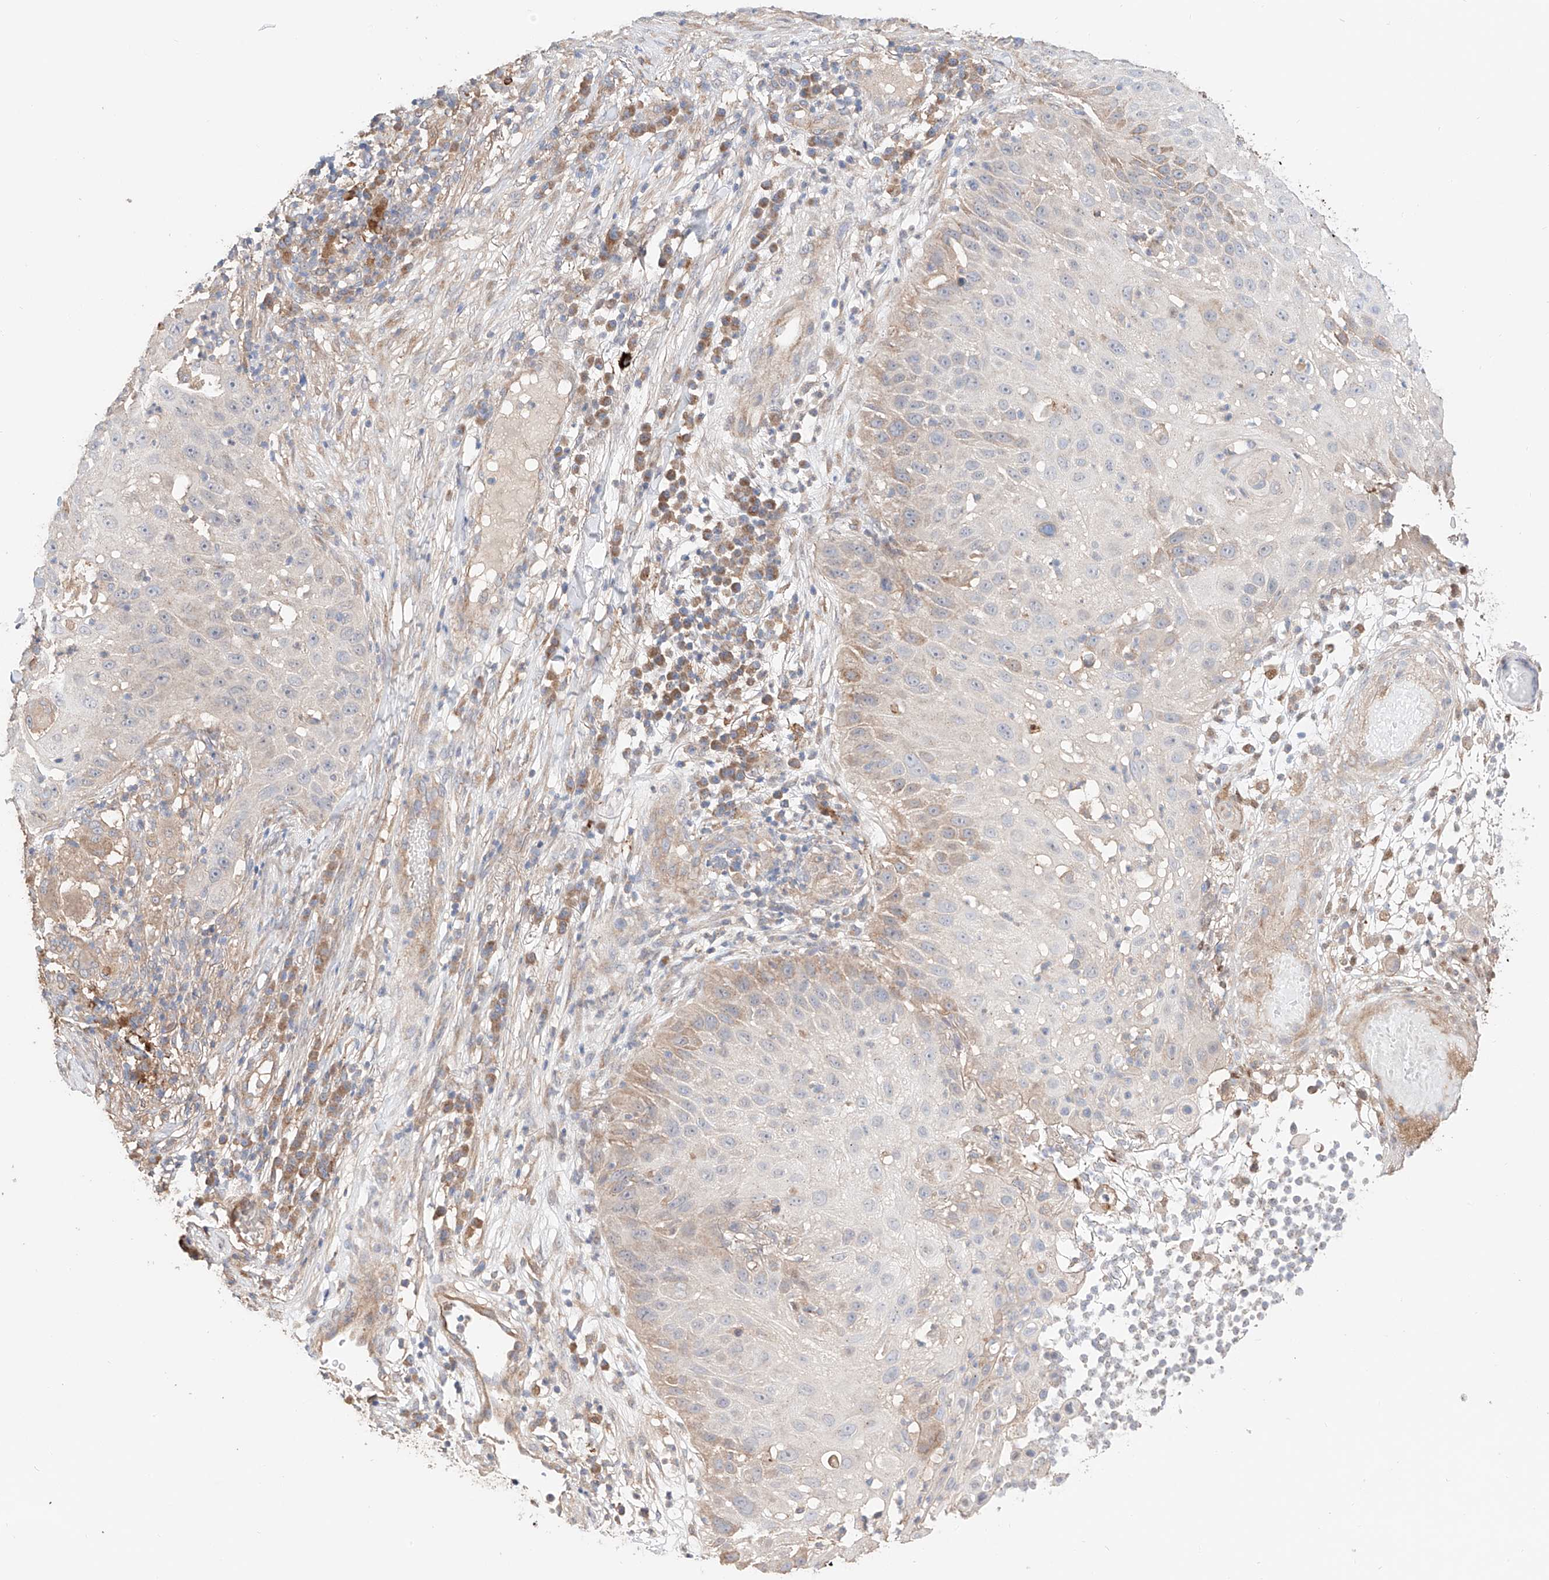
{"staining": {"intensity": "weak", "quantity": "<25%", "location": "cytoplasmic/membranous"}, "tissue": "skin cancer", "cell_type": "Tumor cells", "image_type": "cancer", "snomed": [{"axis": "morphology", "description": "Squamous cell carcinoma, NOS"}, {"axis": "topography", "description": "Skin"}], "caption": "This is an immunohistochemistry micrograph of human skin cancer. There is no positivity in tumor cells.", "gene": "MOSPD1", "patient": {"sex": "female", "age": 44}}